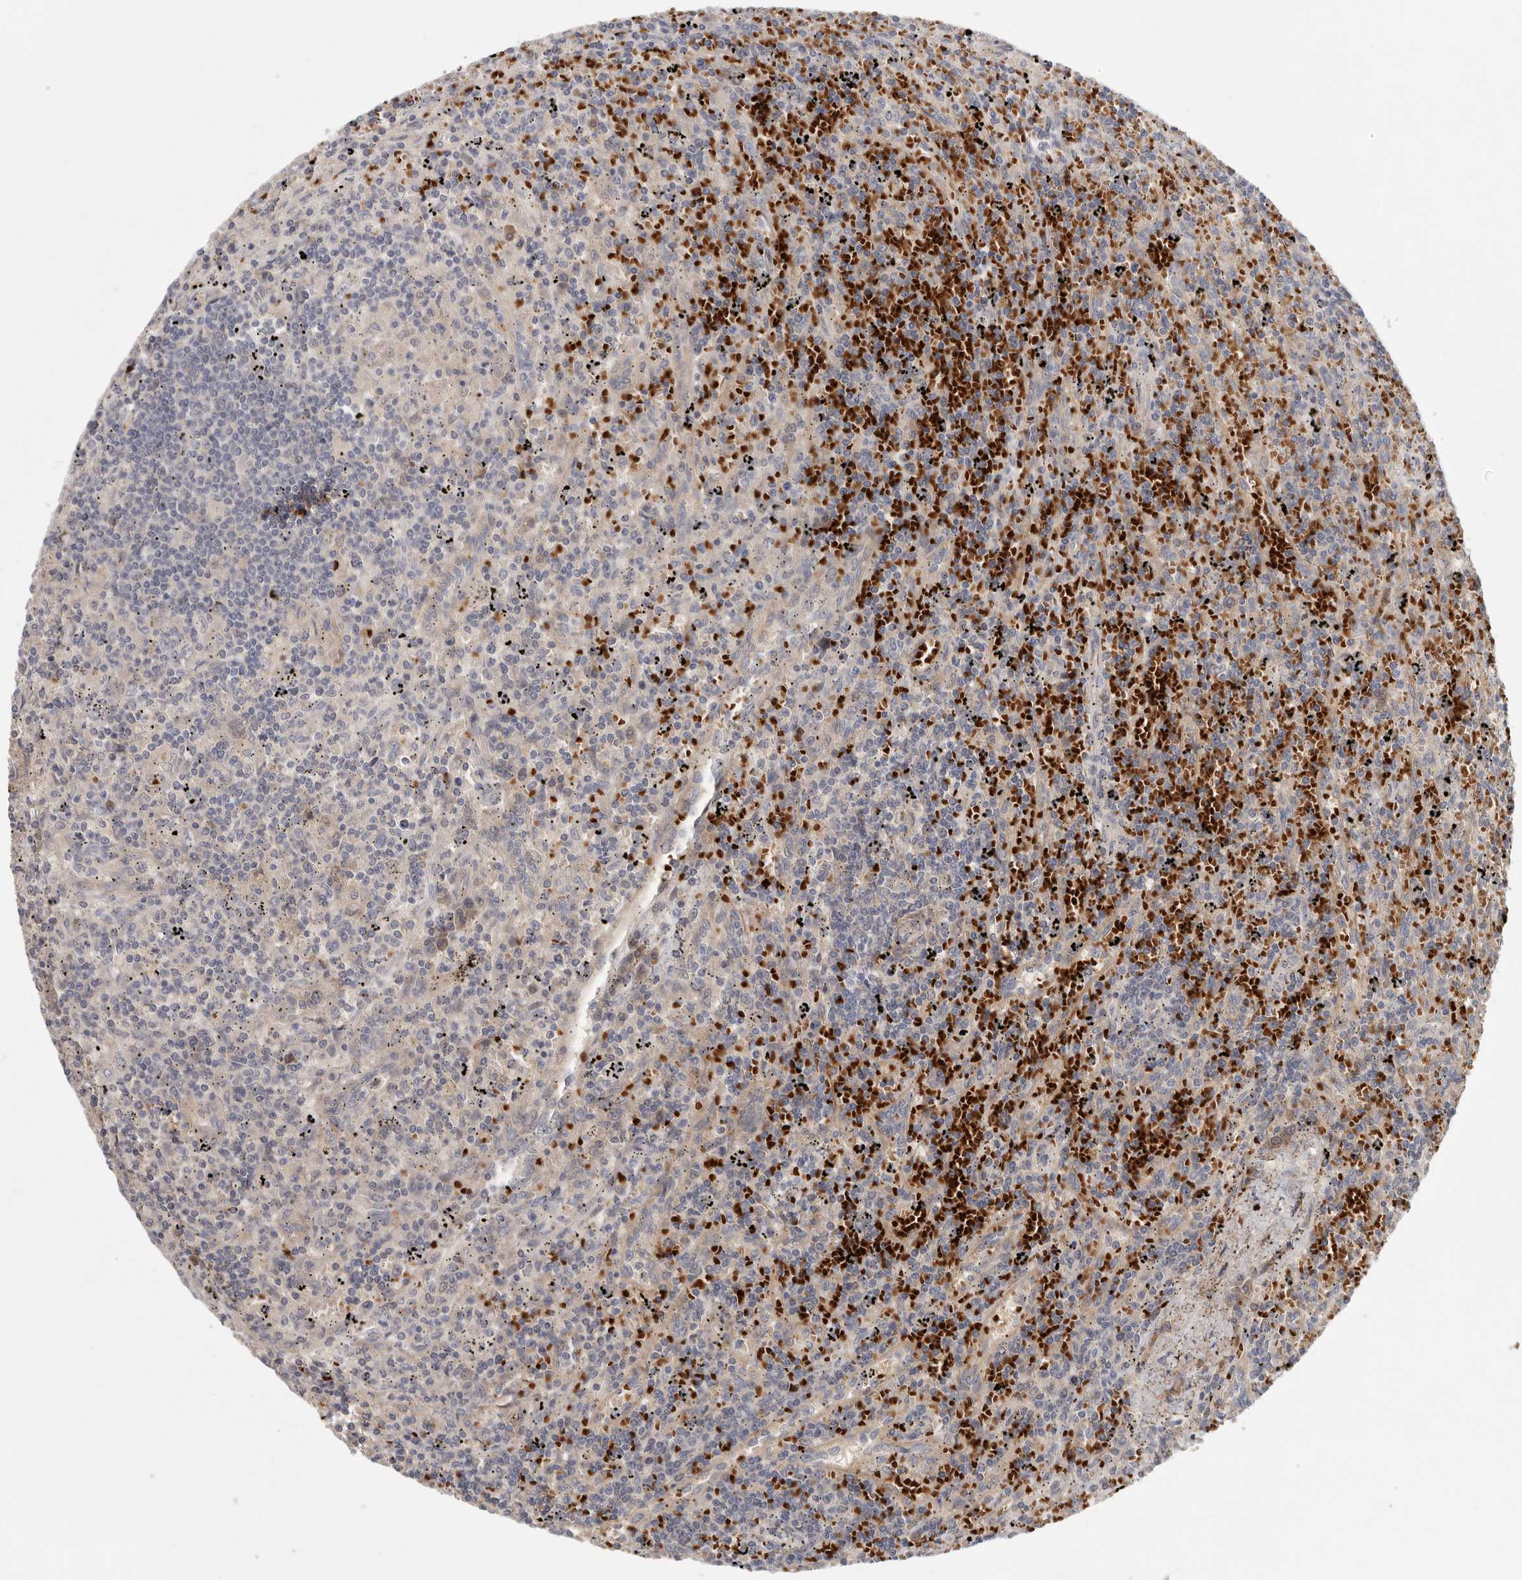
{"staining": {"intensity": "weak", "quantity": "<25%", "location": "cytoplasmic/membranous"}, "tissue": "lymphoma", "cell_type": "Tumor cells", "image_type": "cancer", "snomed": [{"axis": "morphology", "description": "Malignant lymphoma, non-Hodgkin's type, Low grade"}, {"axis": "topography", "description": "Spleen"}], "caption": "An image of low-grade malignant lymphoma, non-Hodgkin's type stained for a protein demonstrates no brown staining in tumor cells.", "gene": "CFAP298", "patient": {"sex": "male", "age": 76}}